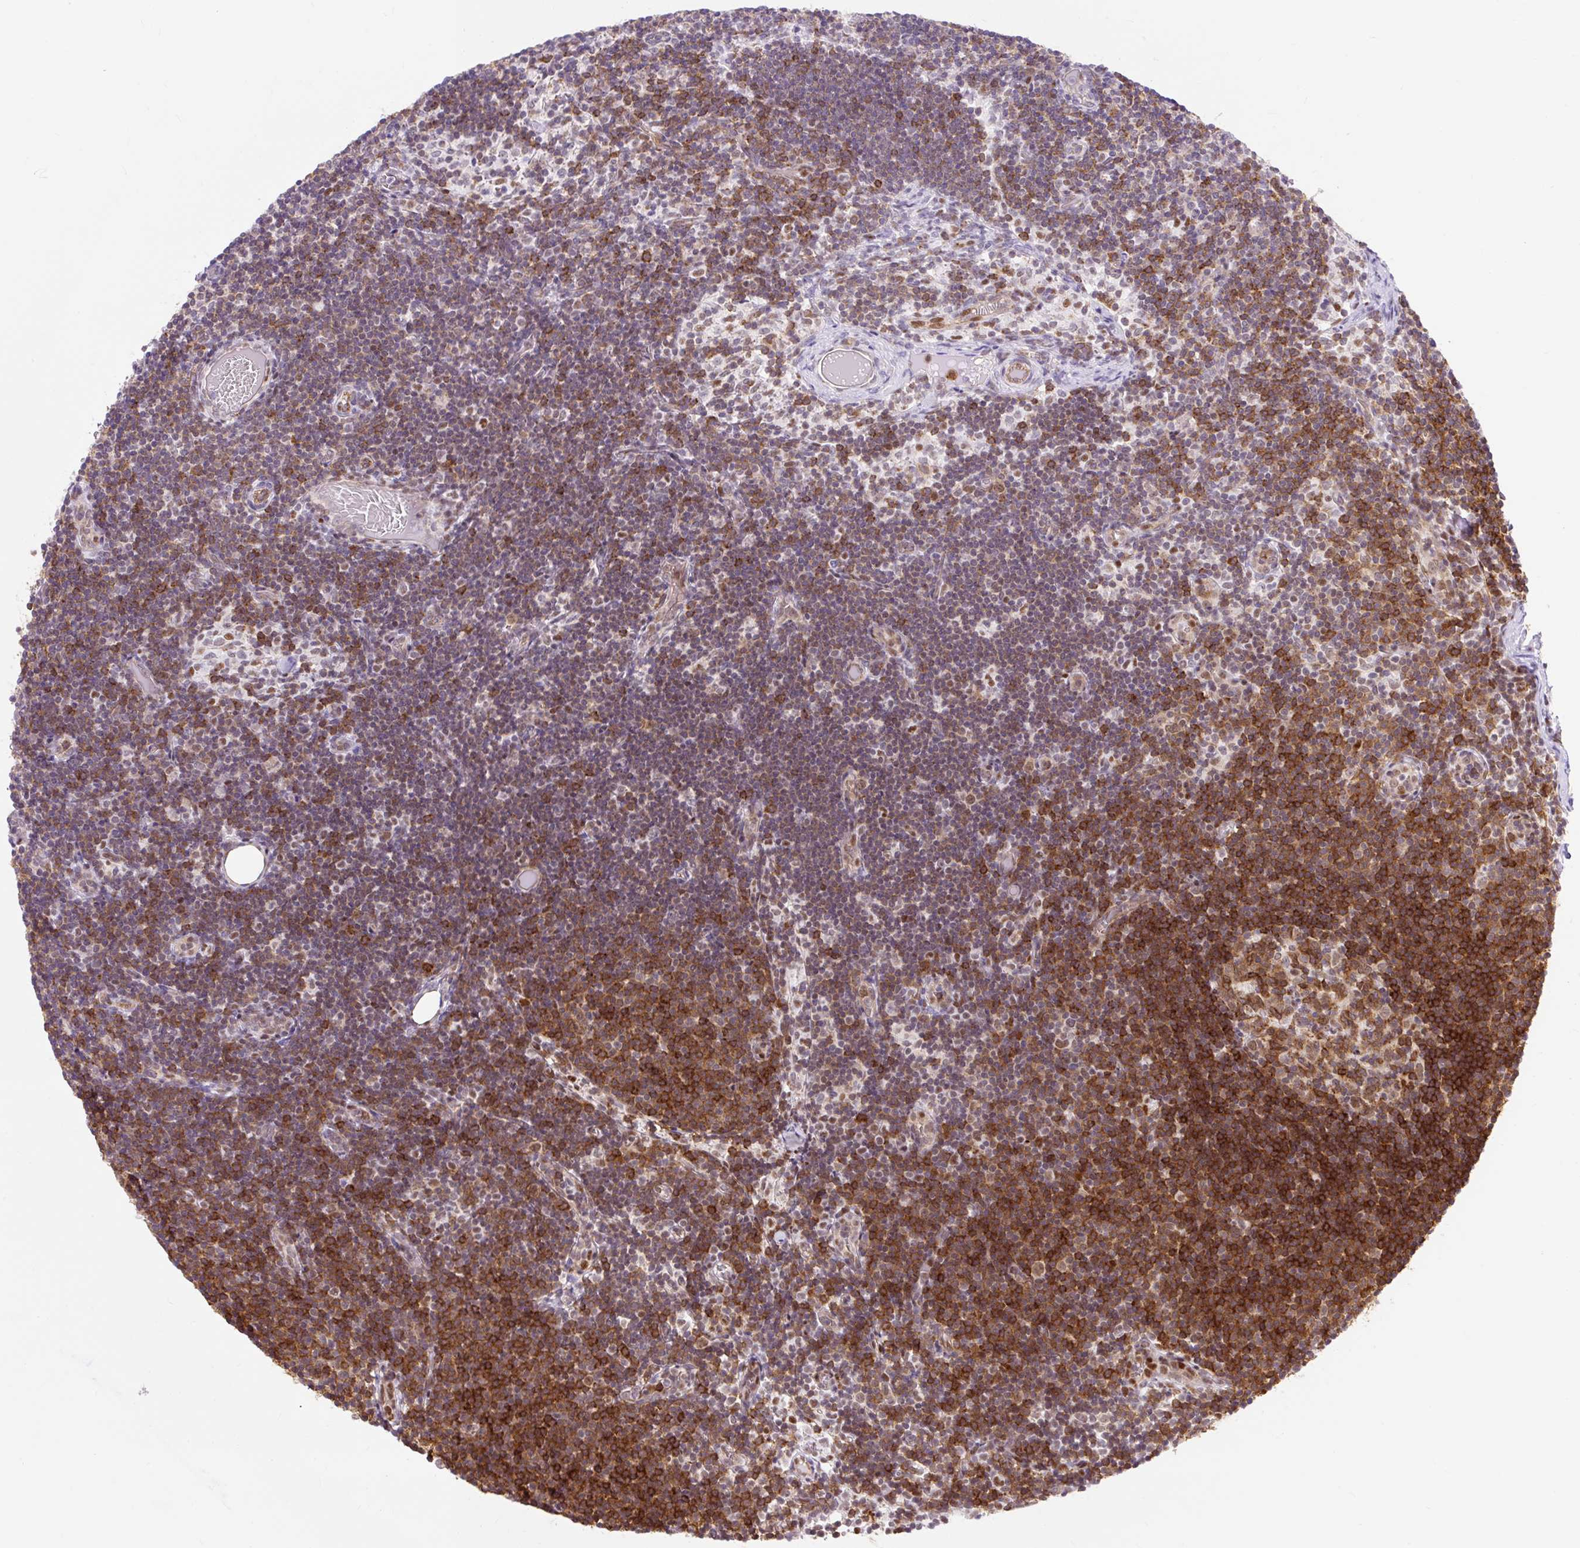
{"staining": {"intensity": "strong", "quantity": "25%-75%", "location": "cytoplasmic/membranous"}, "tissue": "lymph node", "cell_type": "Germinal center cells", "image_type": "normal", "snomed": [{"axis": "morphology", "description": "Normal tissue, NOS"}, {"axis": "topography", "description": "Lymph node"}], "caption": "Protein expression analysis of normal lymph node exhibits strong cytoplasmic/membranous staining in approximately 25%-75% of germinal center cells. Immunohistochemistry stains the protein in brown and the nuclei are stained blue.", "gene": "HIP1R", "patient": {"sex": "female", "age": 31}}